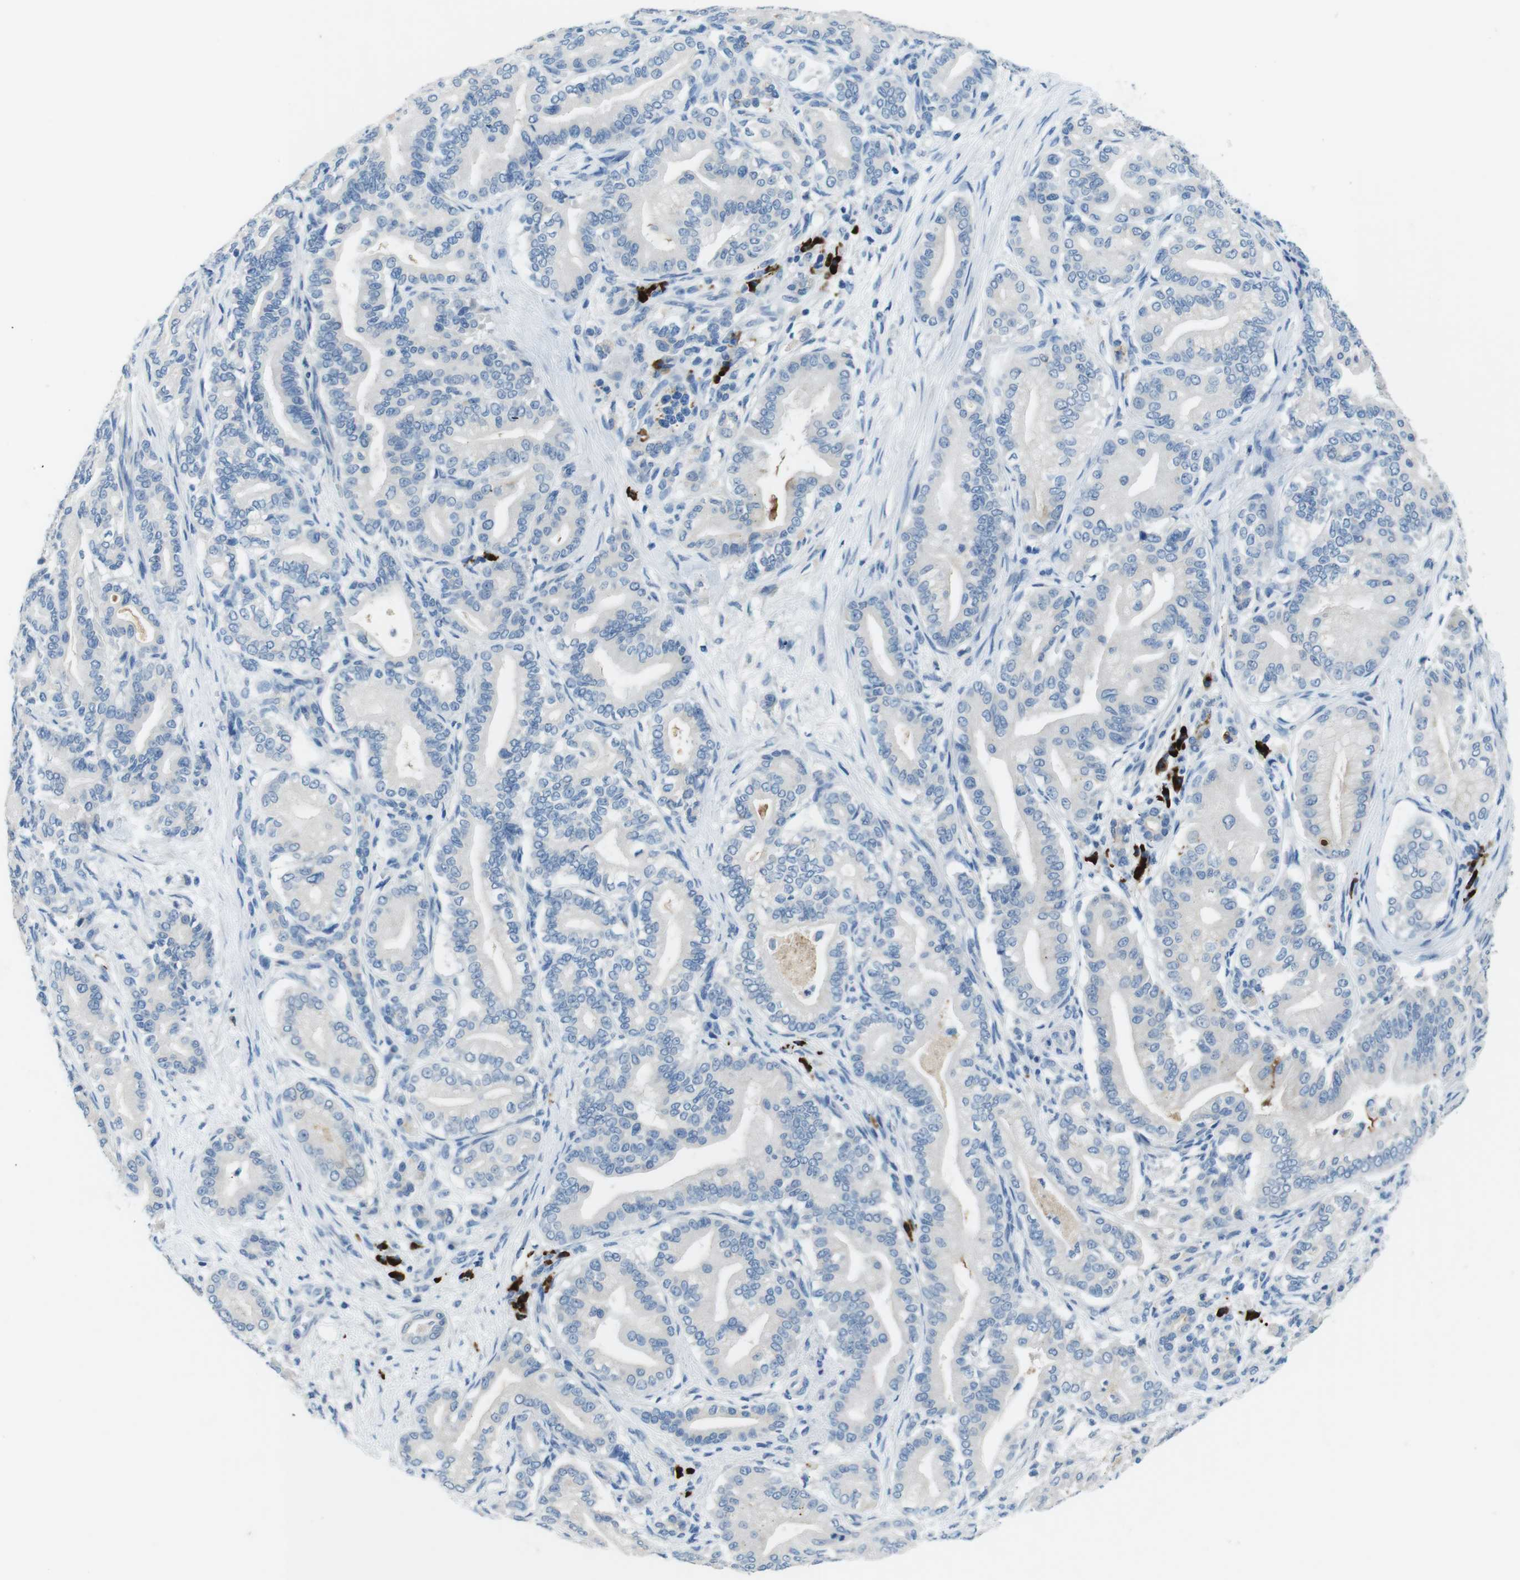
{"staining": {"intensity": "negative", "quantity": "none", "location": "none"}, "tissue": "pancreatic cancer", "cell_type": "Tumor cells", "image_type": "cancer", "snomed": [{"axis": "morphology", "description": "Normal tissue, NOS"}, {"axis": "morphology", "description": "Adenocarcinoma, NOS"}, {"axis": "topography", "description": "Pancreas"}], "caption": "Immunohistochemistry photomicrograph of neoplastic tissue: human pancreatic cancer (adenocarcinoma) stained with DAB shows no significant protein positivity in tumor cells.", "gene": "SLC35A3", "patient": {"sex": "male", "age": 63}}